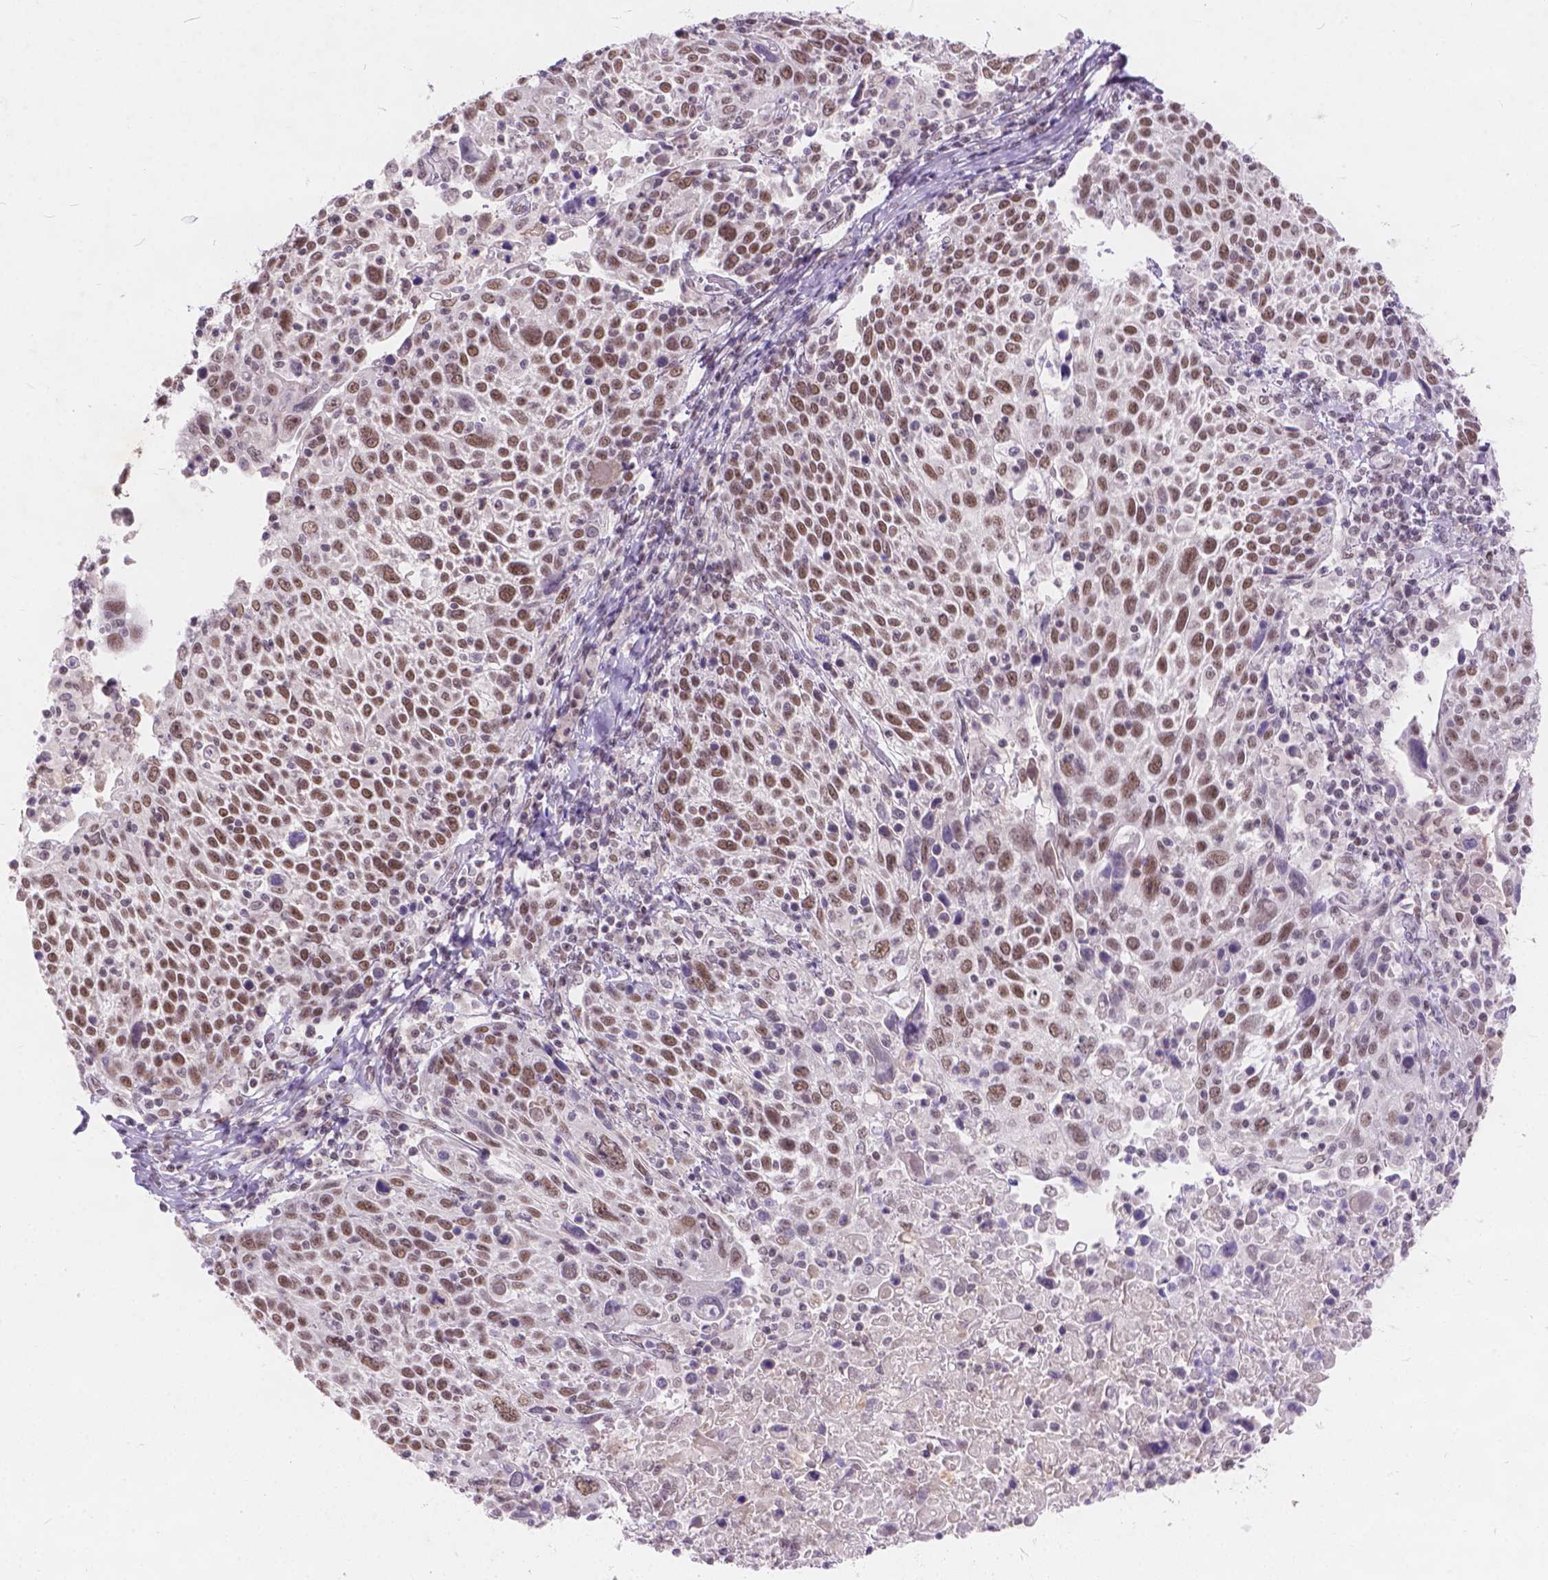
{"staining": {"intensity": "moderate", "quantity": ">75%", "location": "nuclear"}, "tissue": "cervical cancer", "cell_type": "Tumor cells", "image_type": "cancer", "snomed": [{"axis": "morphology", "description": "Squamous cell carcinoma, NOS"}, {"axis": "topography", "description": "Cervix"}], "caption": "This image exhibits immunohistochemistry staining of human cervical cancer, with medium moderate nuclear positivity in about >75% of tumor cells.", "gene": "FAM53A", "patient": {"sex": "female", "age": 61}}